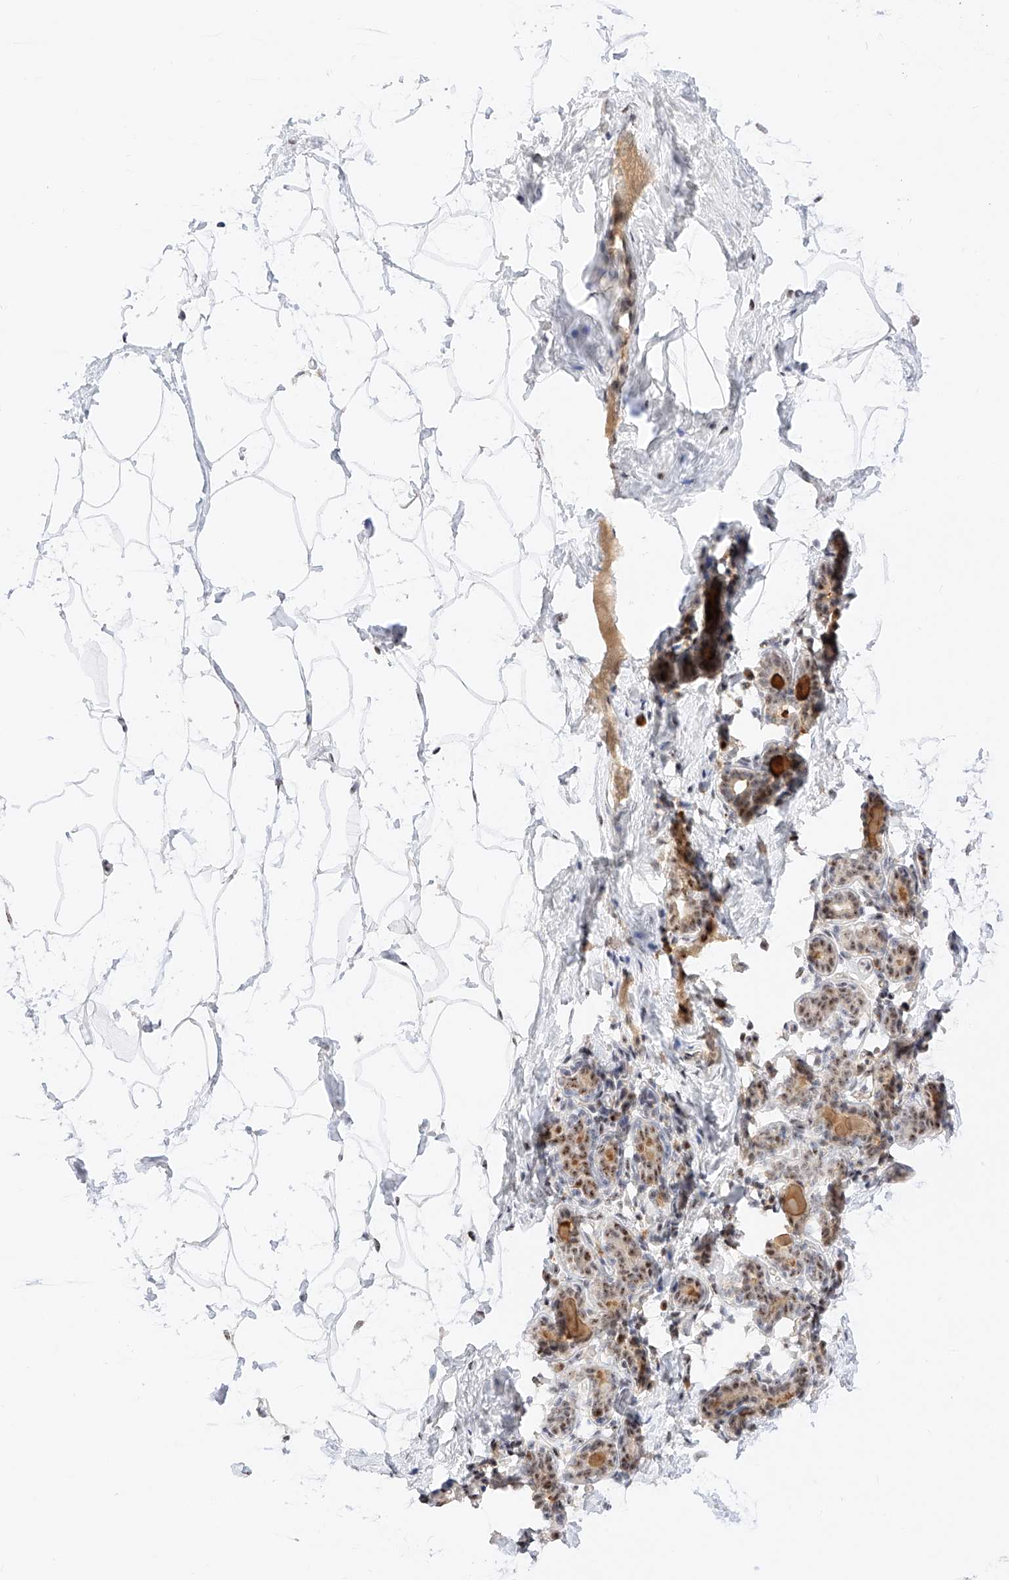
{"staining": {"intensity": "negative", "quantity": "none", "location": "none"}, "tissue": "breast", "cell_type": "Adipocytes", "image_type": "normal", "snomed": [{"axis": "morphology", "description": "Normal tissue, NOS"}, {"axis": "morphology", "description": "Lobular carcinoma"}, {"axis": "topography", "description": "Breast"}], "caption": "This is an IHC micrograph of unremarkable human breast. There is no staining in adipocytes.", "gene": "ATXN7L2", "patient": {"sex": "female", "age": 62}}